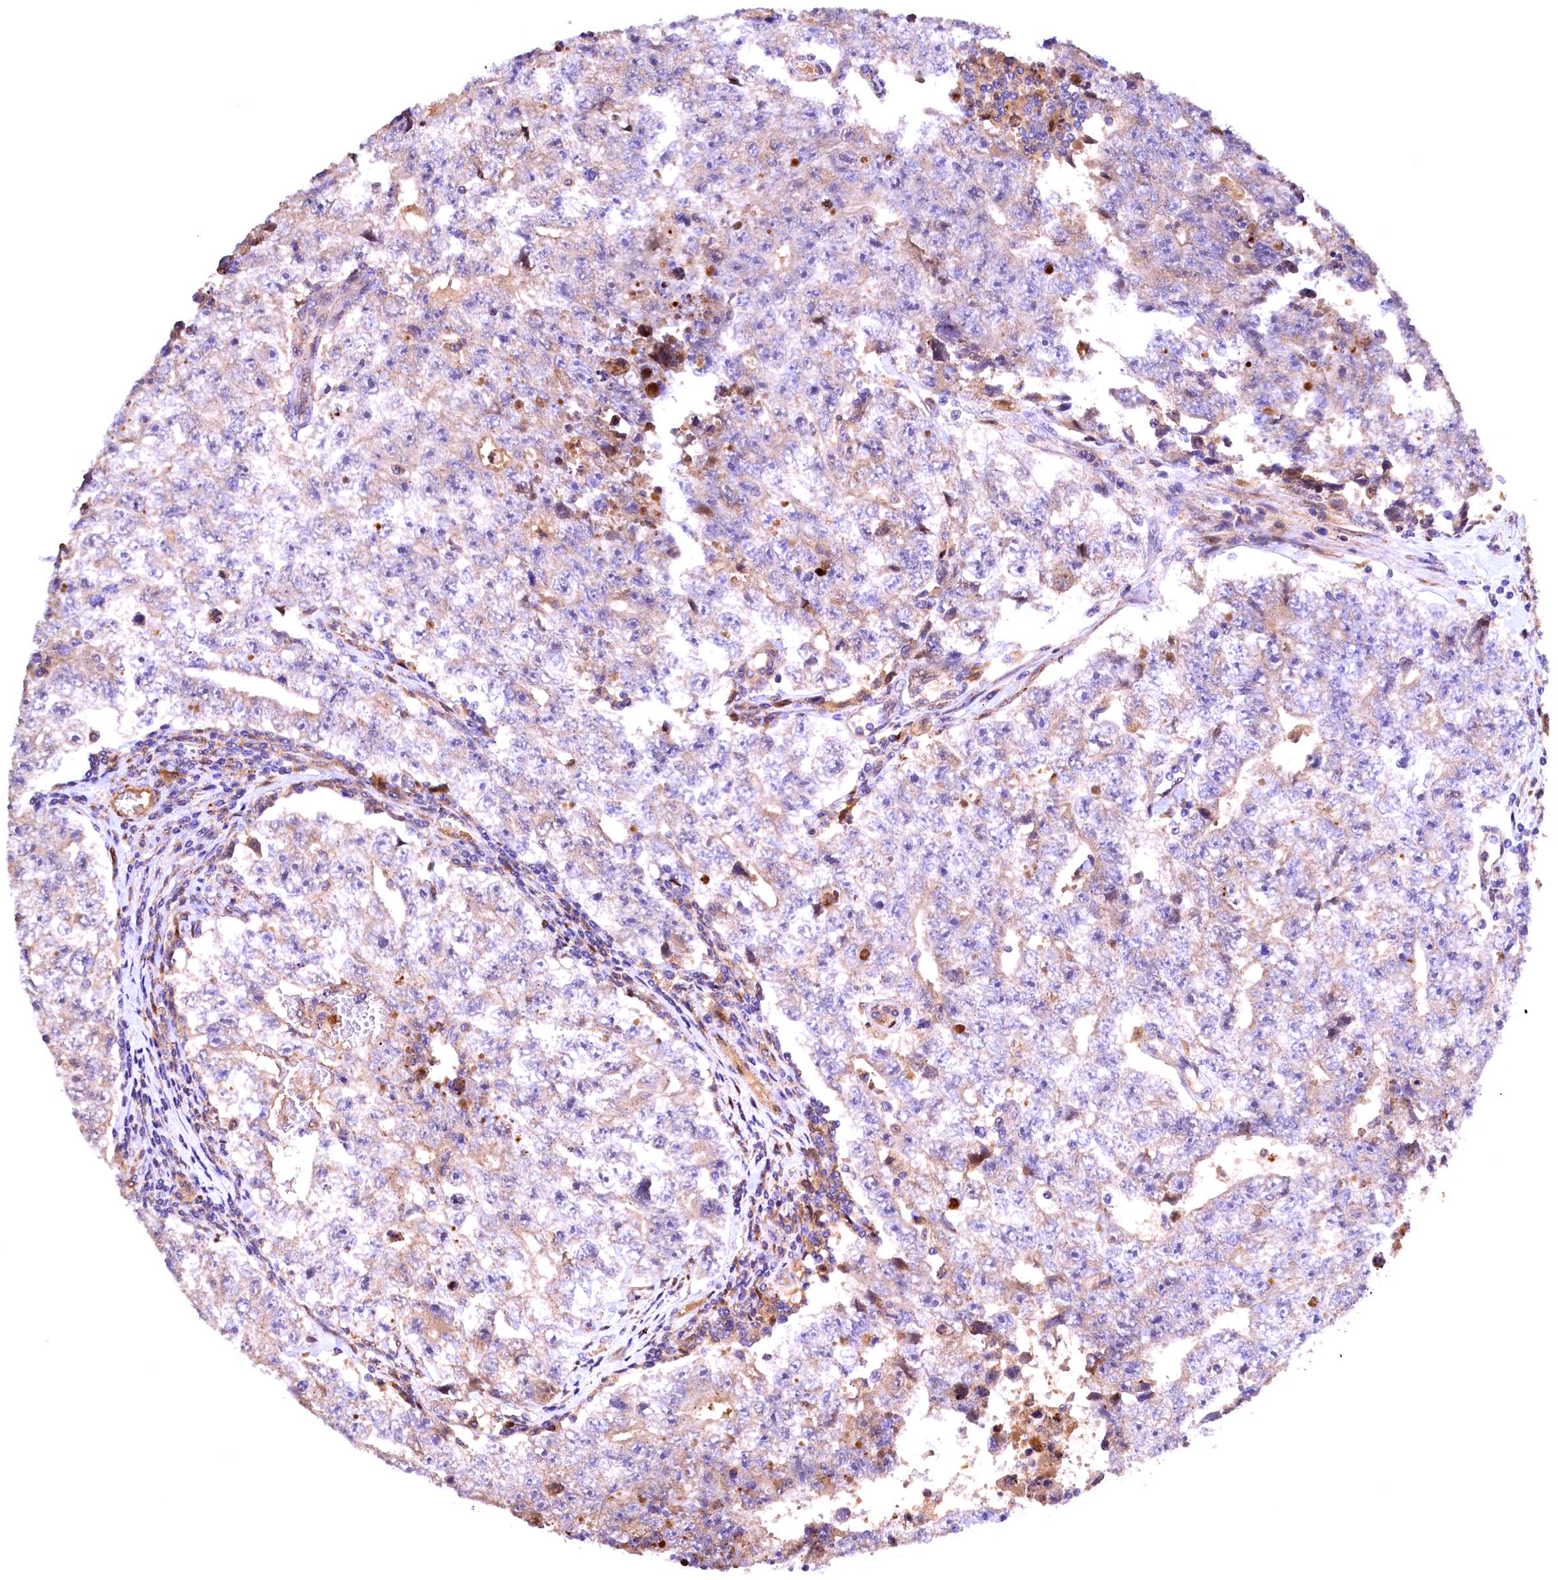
{"staining": {"intensity": "weak", "quantity": "<25%", "location": "cytoplasmic/membranous"}, "tissue": "testis cancer", "cell_type": "Tumor cells", "image_type": "cancer", "snomed": [{"axis": "morphology", "description": "Carcinoma, Embryonal, NOS"}, {"axis": "topography", "description": "Testis"}], "caption": "Human embryonal carcinoma (testis) stained for a protein using immunohistochemistry exhibits no expression in tumor cells.", "gene": "NAIP", "patient": {"sex": "male", "age": 17}}